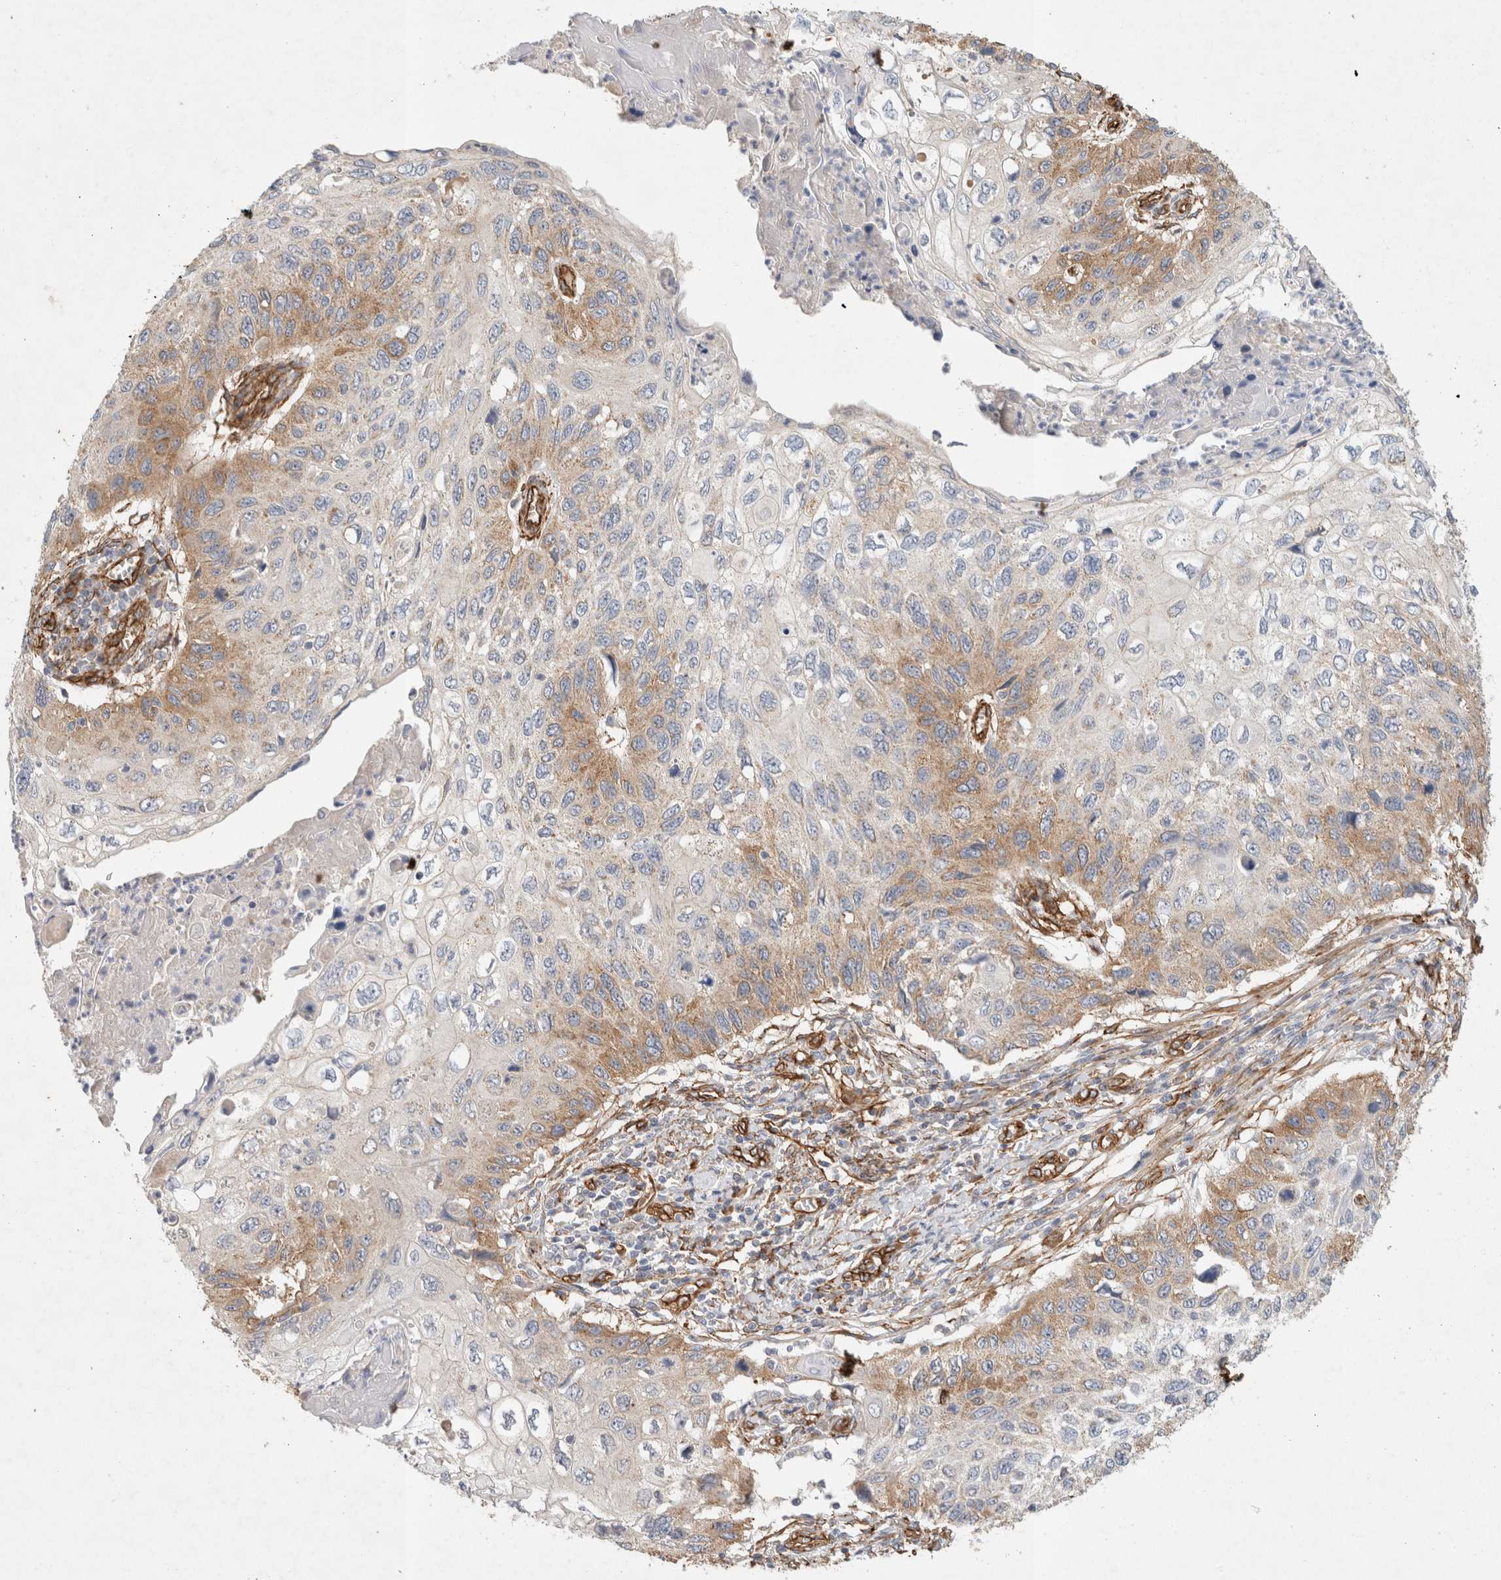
{"staining": {"intensity": "moderate", "quantity": "<25%", "location": "cytoplasmic/membranous"}, "tissue": "cervical cancer", "cell_type": "Tumor cells", "image_type": "cancer", "snomed": [{"axis": "morphology", "description": "Squamous cell carcinoma, NOS"}, {"axis": "topography", "description": "Cervix"}], "caption": "High-magnification brightfield microscopy of cervical cancer stained with DAB (3,3'-diaminobenzidine) (brown) and counterstained with hematoxylin (blue). tumor cells exhibit moderate cytoplasmic/membranous positivity is identified in approximately<25% of cells.", "gene": "JMJD4", "patient": {"sex": "female", "age": 70}}